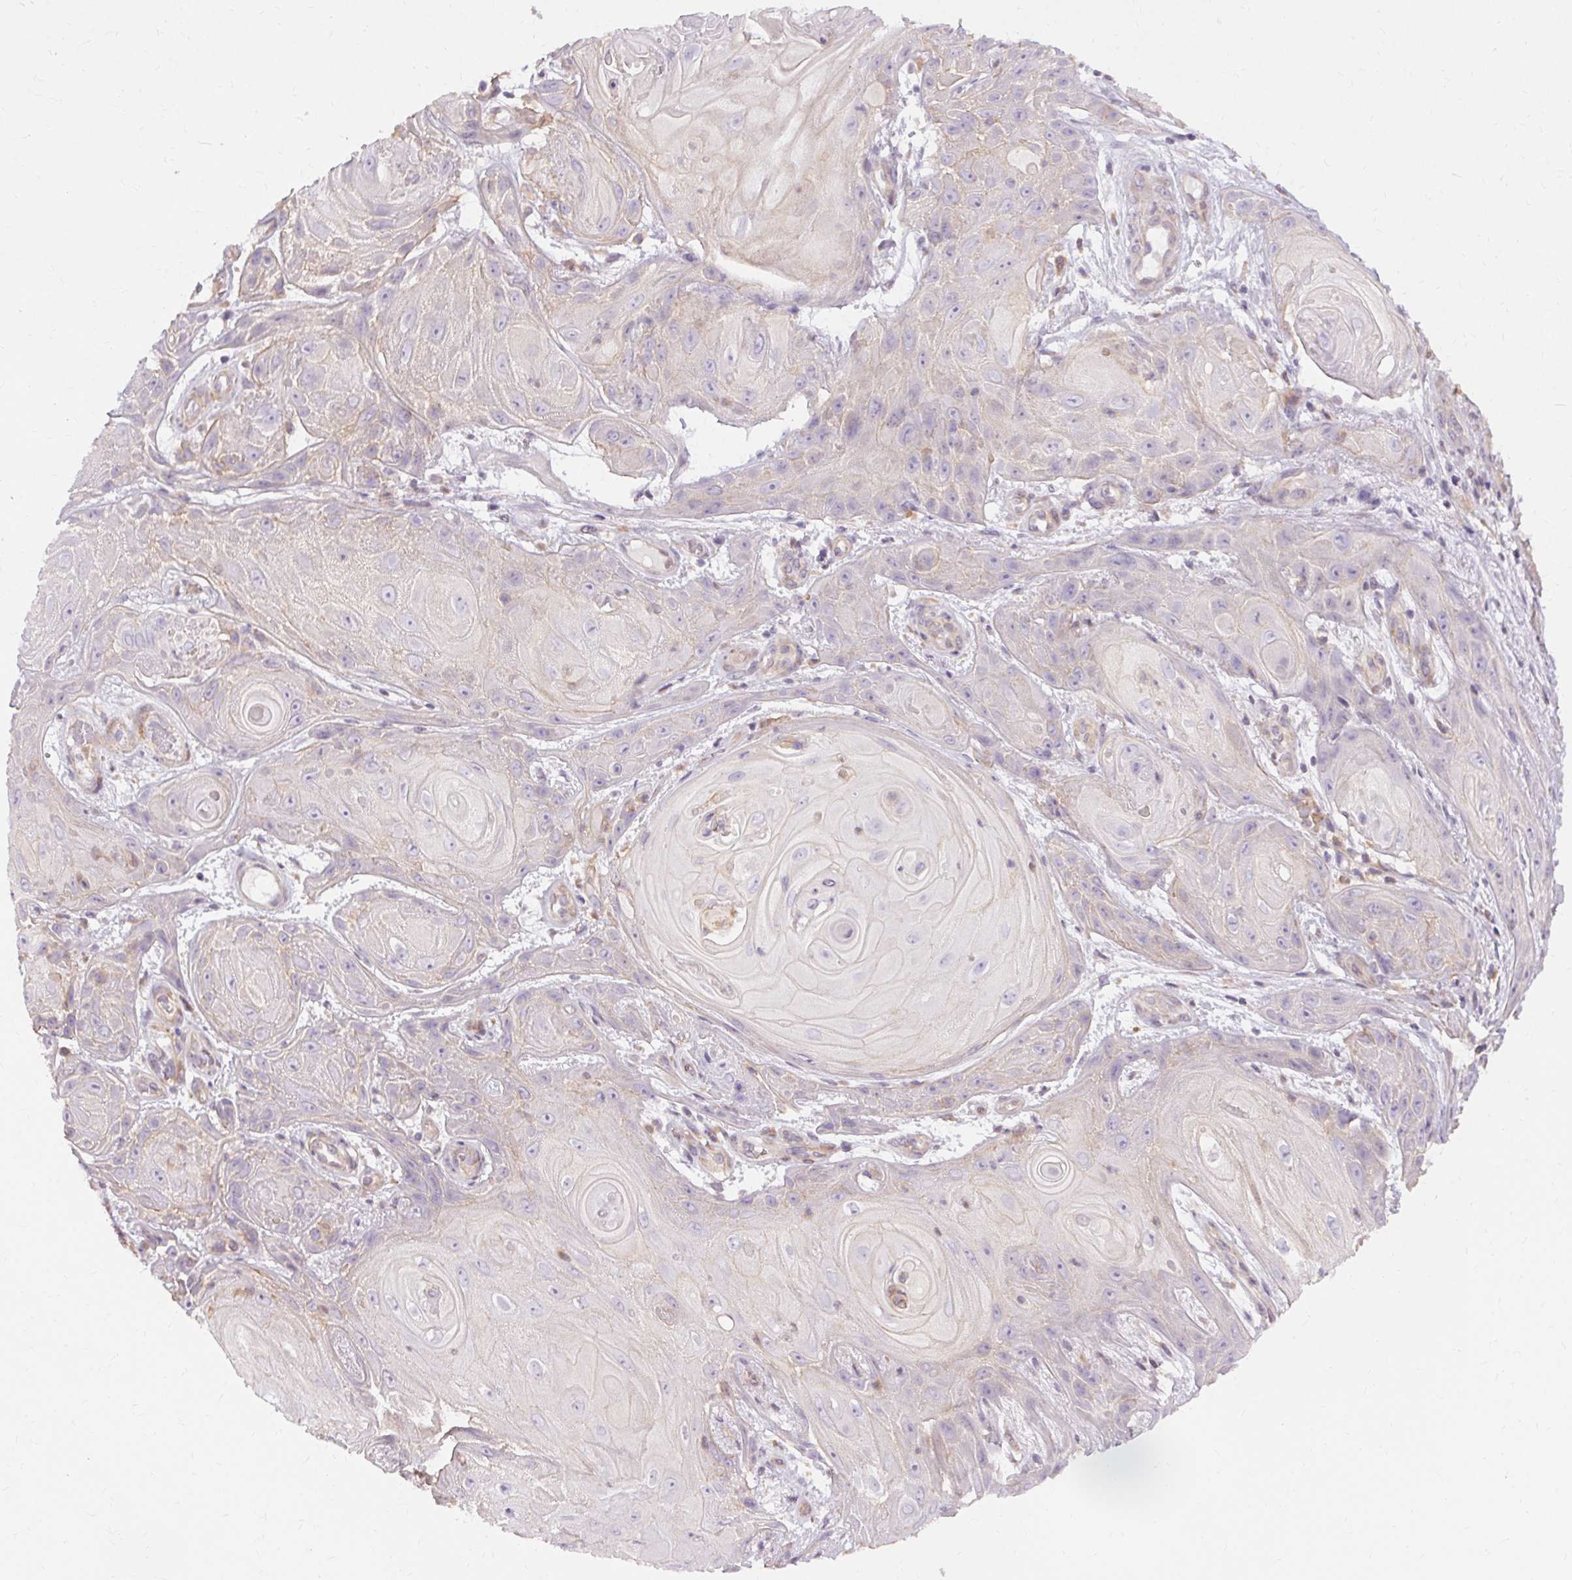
{"staining": {"intensity": "negative", "quantity": "none", "location": "none"}, "tissue": "skin cancer", "cell_type": "Tumor cells", "image_type": "cancer", "snomed": [{"axis": "morphology", "description": "Squamous cell carcinoma, NOS"}, {"axis": "topography", "description": "Skin"}], "caption": "This is an immunohistochemistry photomicrograph of skin cancer (squamous cell carcinoma). There is no staining in tumor cells.", "gene": "TM6SF1", "patient": {"sex": "male", "age": 62}}